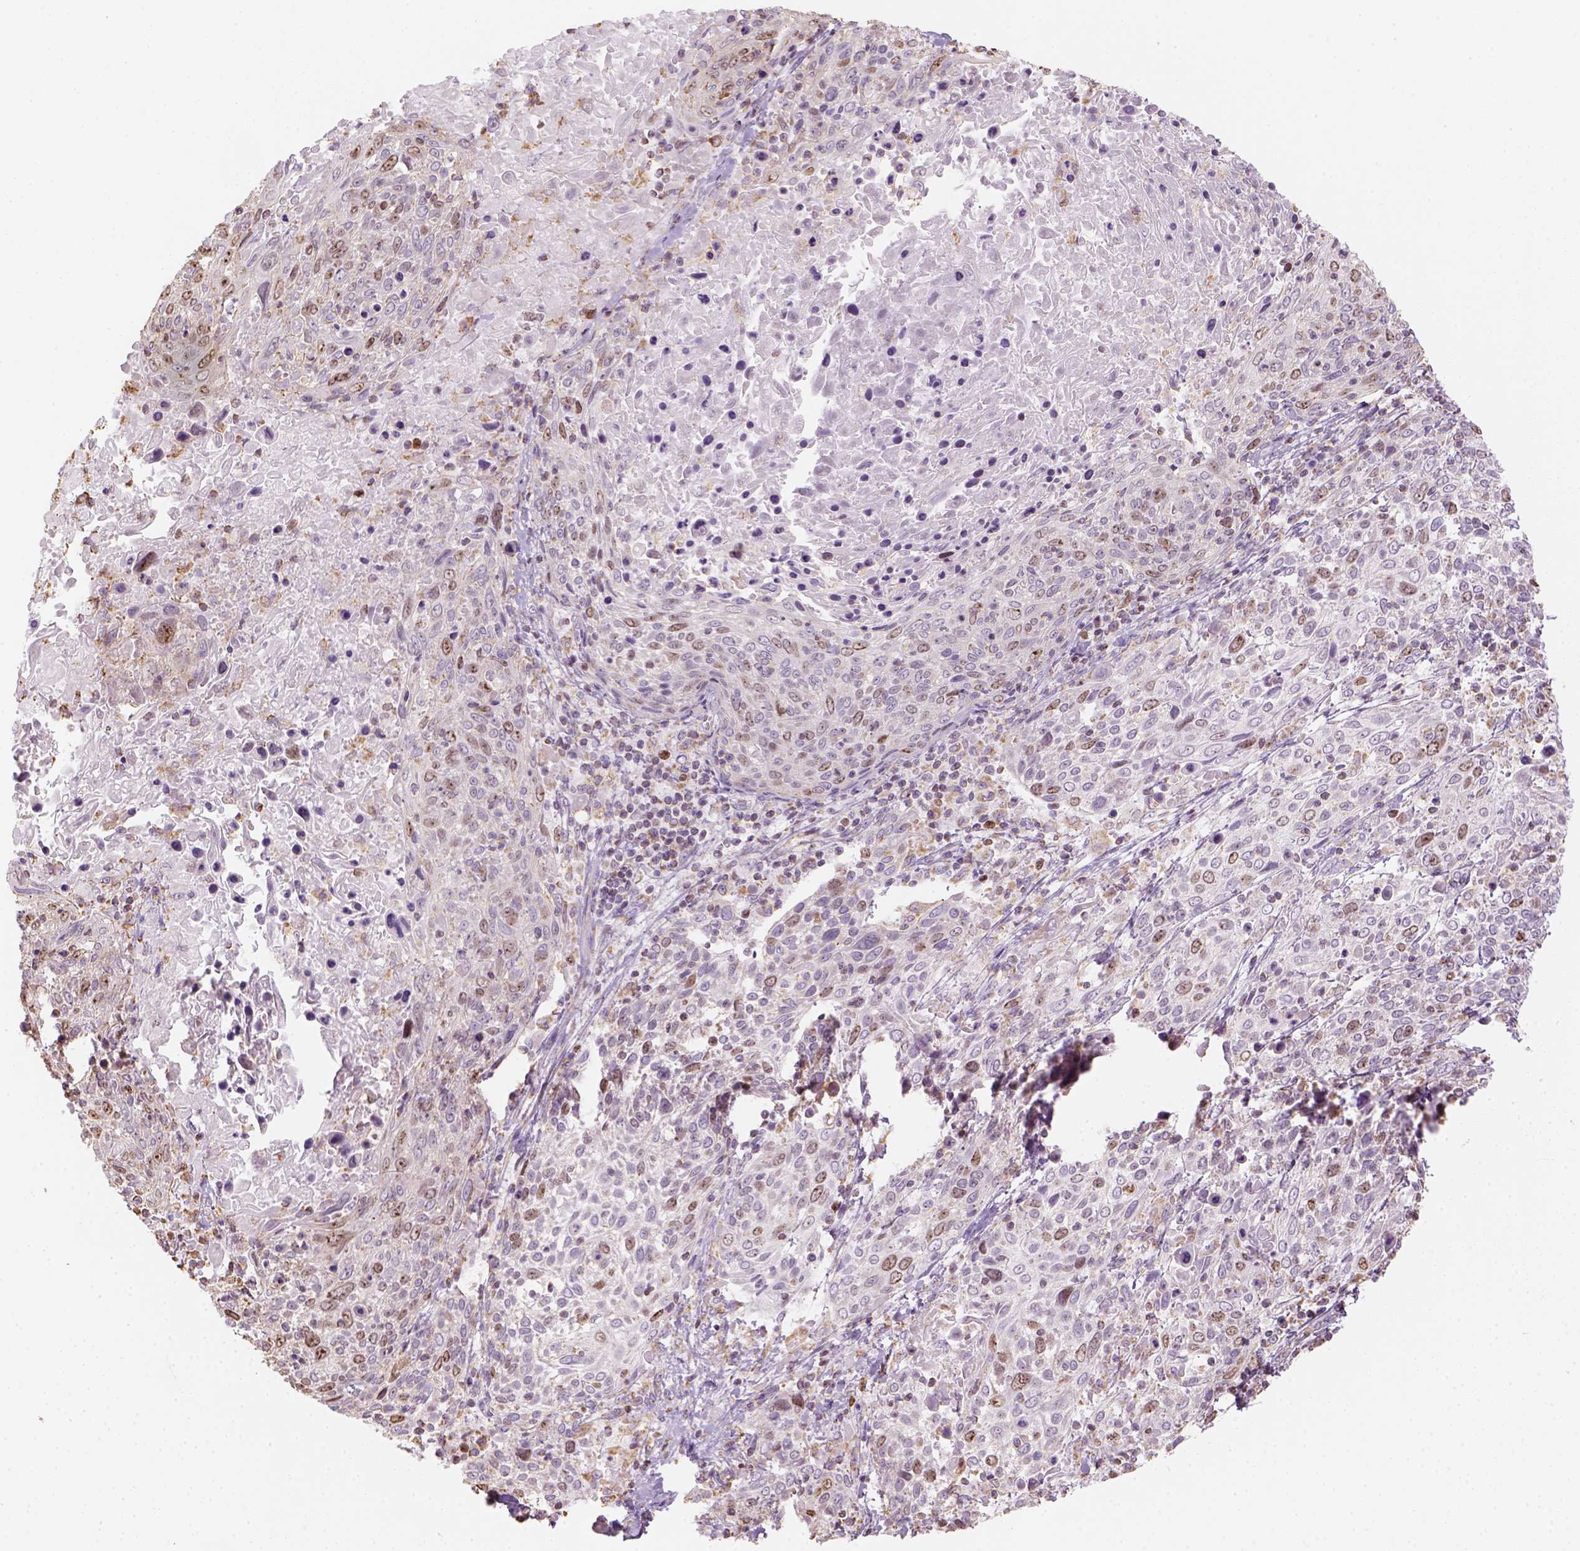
{"staining": {"intensity": "weak", "quantity": "<25%", "location": "nuclear"}, "tissue": "cervical cancer", "cell_type": "Tumor cells", "image_type": "cancer", "snomed": [{"axis": "morphology", "description": "Squamous cell carcinoma, NOS"}, {"axis": "topography", "description": "Cervix"}], "caption": "This is a photomicrograph of immunohistochemistry staining of cervical cancer (squamous cell carcinoma), which shows no staining in tumor cells.", "gene": "LCA5", "patient": {"sex": "female", "age": 61}}